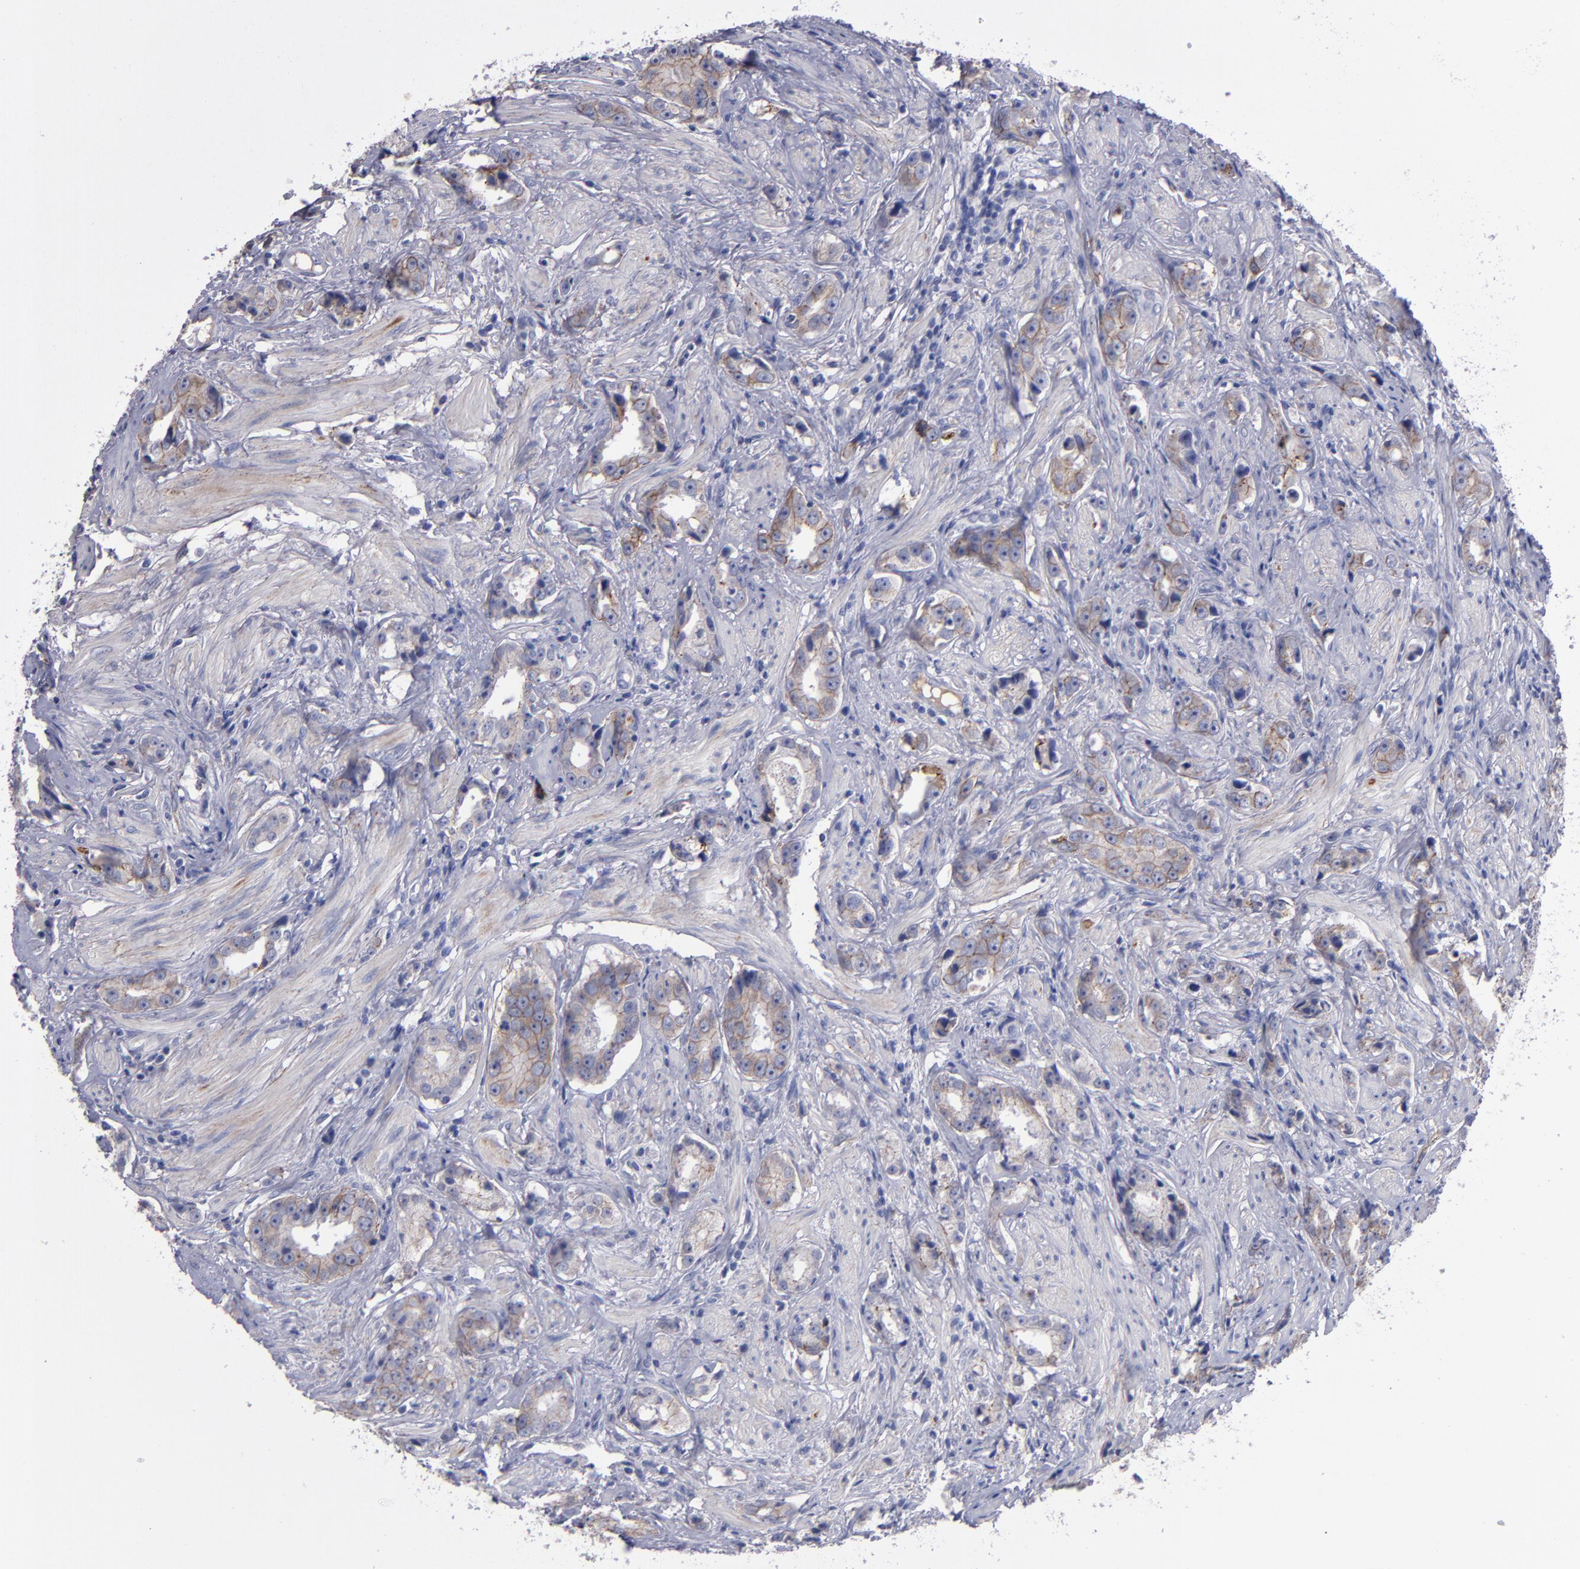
{"staining": {"intensity": "moderate", "quantity": ">75%", "location": "cytoplasmic/membranous"}, "tissue": "prostate cancer", "cell_type": "Tumor cells", "image_type": "cancer", "snomed": [{"axis": "morphology", "description": "Adenocarcinoma, Medium grade"}, {"axis": "topography", "description": "Prostate"}], "caption": "Prostate cancer (medium-grade adenocarcinoma) stained for a protein (brown) displays moderate cytoplasmic/membranous positive positivity in about >75% of tumor cells.", "gene": "CDH3", "patient": {"sex": "male", "age": 53}}